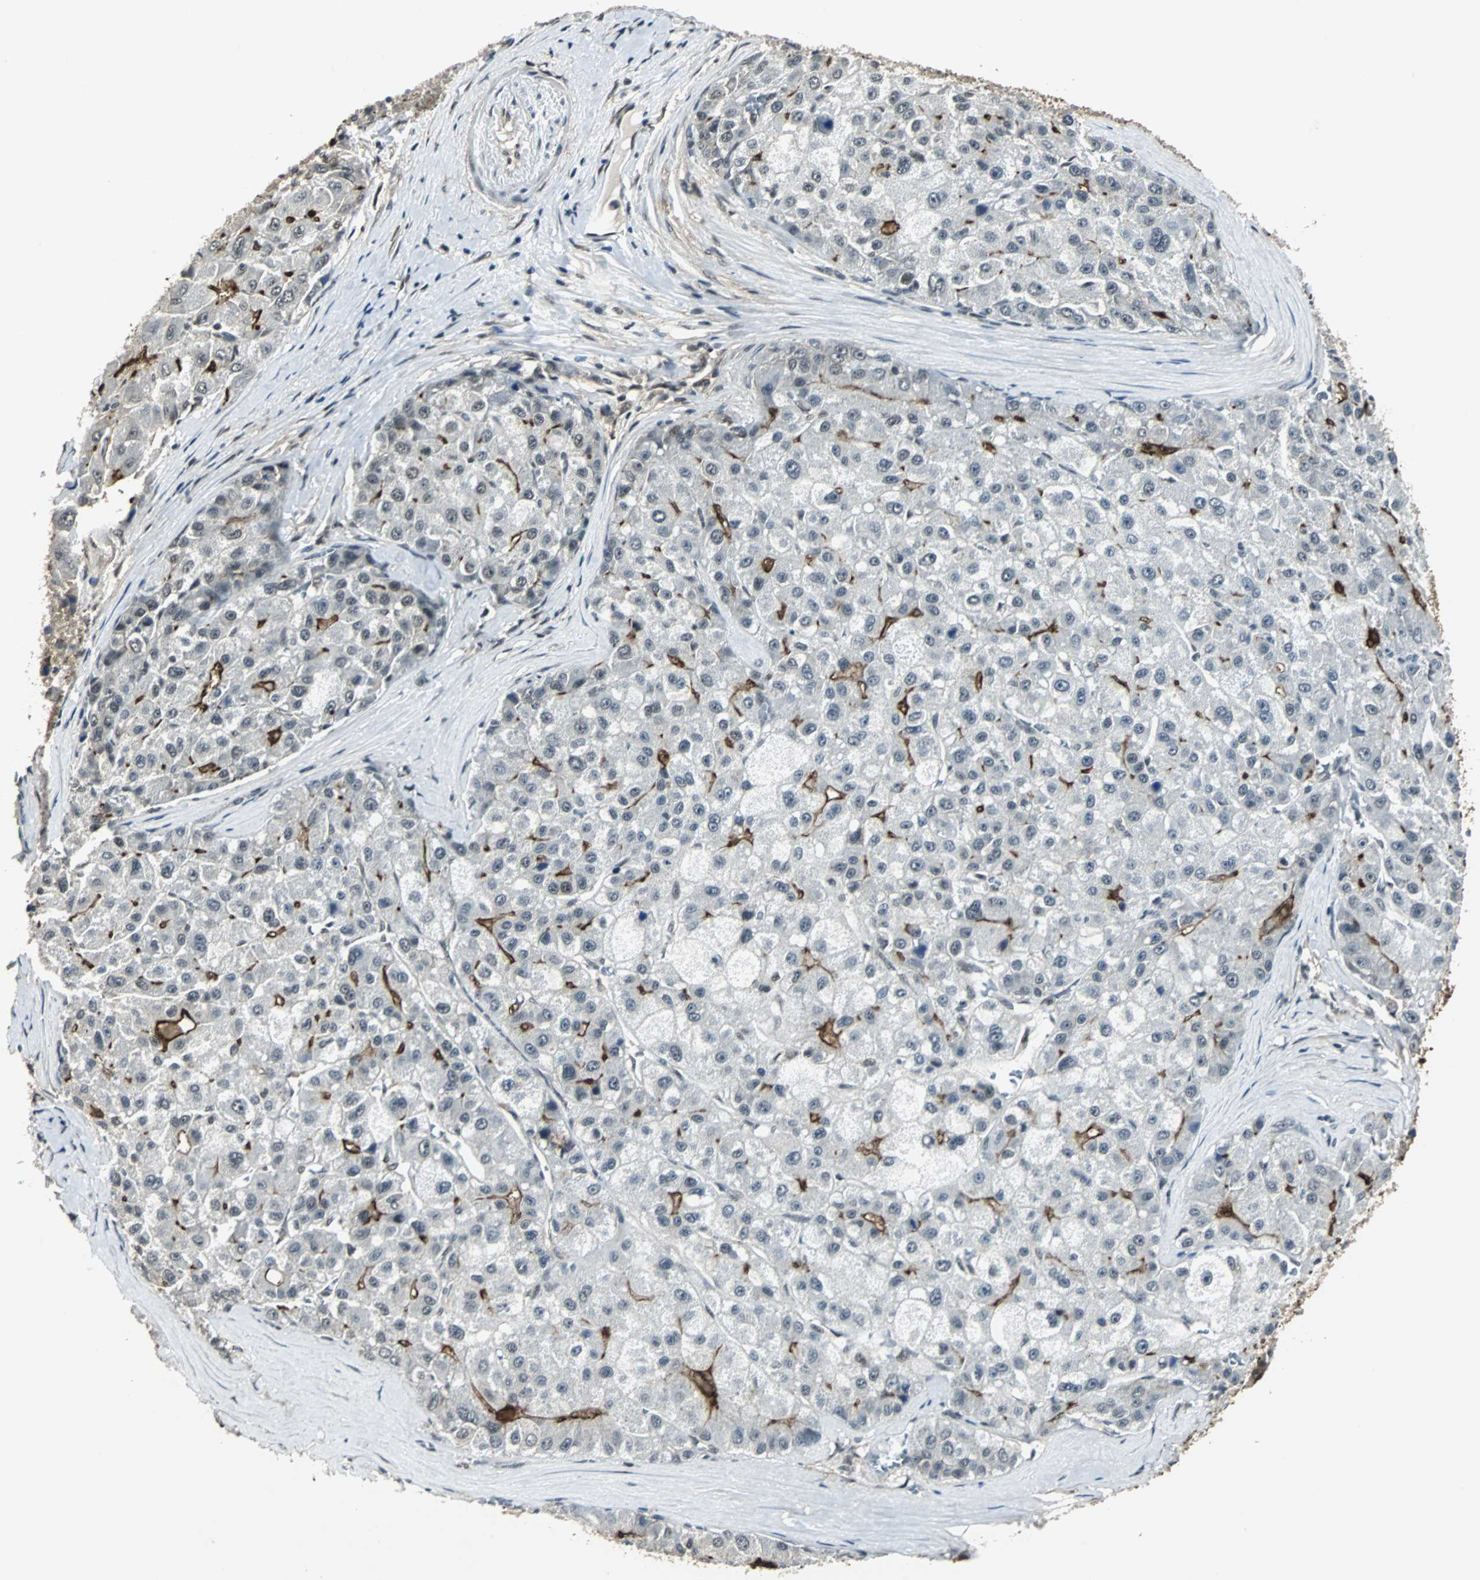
{"staining": {"intensity": "strong", "quantity": "25%-75%", "location": "cytoplasmic/membranous"}, "tissue": "liver cancer", "cell_type": "Tumor cells", "image_type": "cancer", "snomed": [{"axis": "morphology", "description": "Carcinoma, Hepatocellular, NOS"}, {"axis": "topography", "description": "Liver"}], "caption": "Liver cancer (hepatocellular carcinoma) tissue shows strong cytoplasmic/membranous staining in approximately 25%-75% of tumor cells, visualized by immunohistochemistry.", "gene": "MKX", "patient": {"sex": "male", "age": 80}}